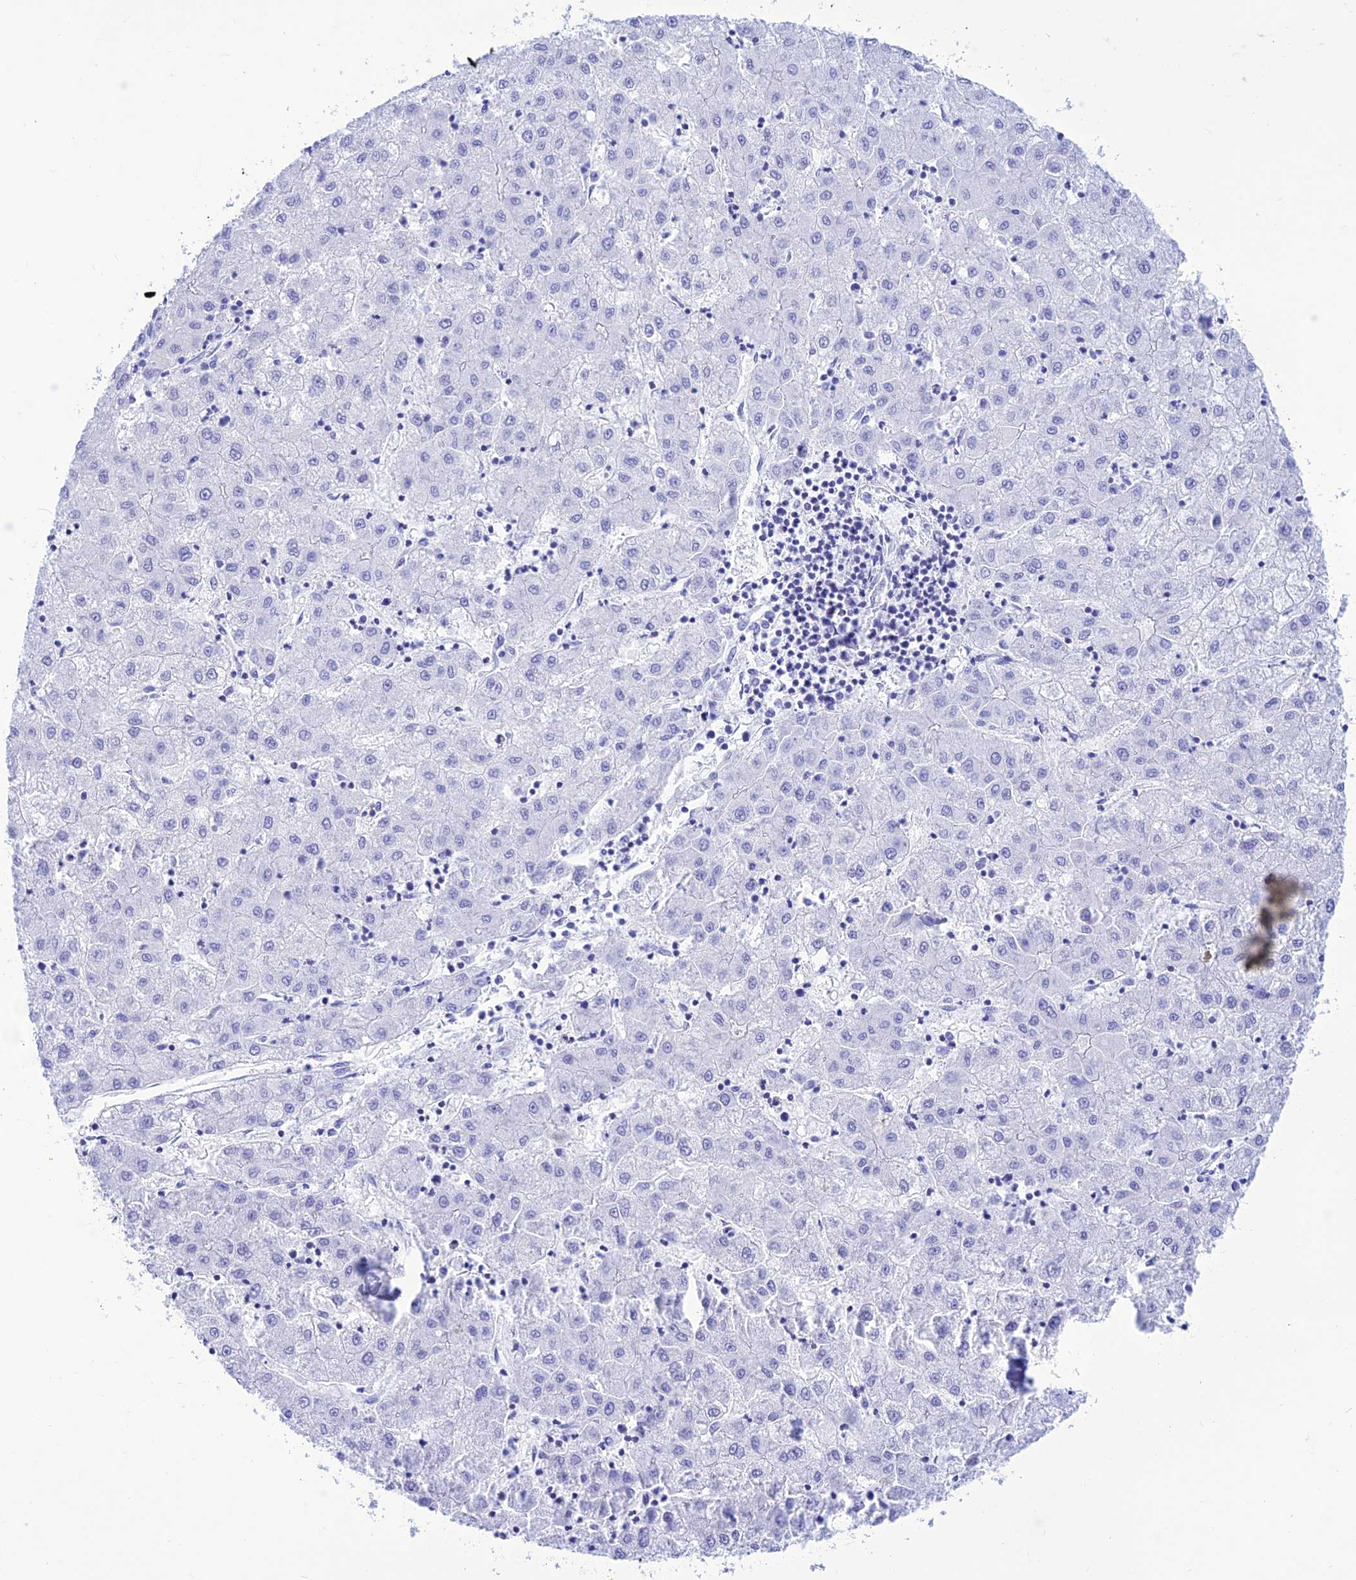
{"staining": {"intensity": "negative", "quantity": "none", "location": "none"}, "tissue": "liver cancer", "cell_type": "Tumor cells", "image_type": "cancer", "snomed": [{"axis": "morphology", "description": "Carcinoma, Hepatocellular, NOS"}, {"axis": "topography", "description": "Liver"}], "caption": "Immunohistochemistry (IHC) of human hepatocellular carcinoma (liver) reveals no expression in tumor cells.", "gene": "PRNP", "patient": {"sex": "male", "age": 72}}